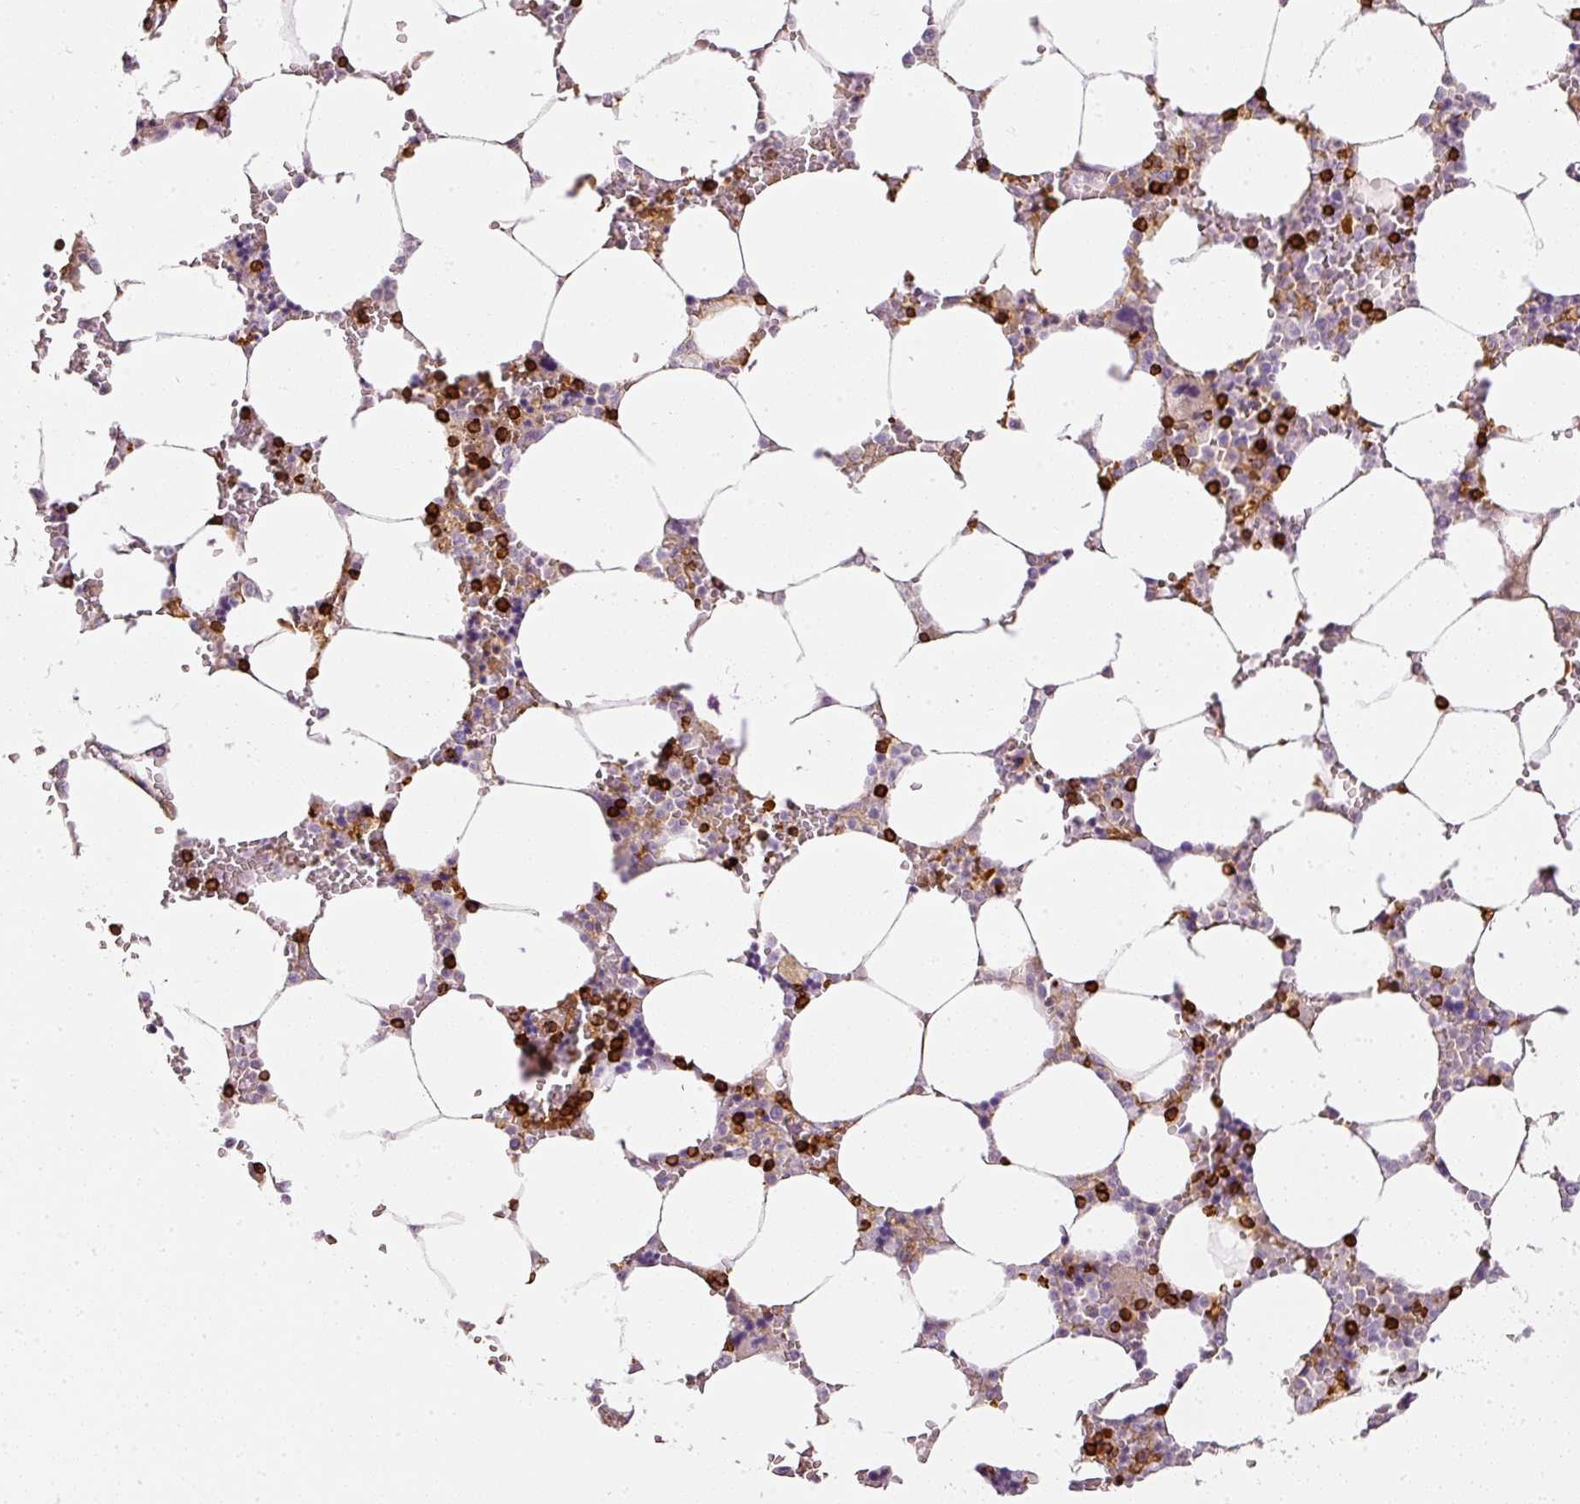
{"staining": {"intensity": "strong", "quantity": "25%-75%", "location": "cytoplasmic/membranous"}, "tissue": "bone marrow", "cell_type": "Hematopoietic cells", "image_type": "normal", "snomed": [{"axis": "morphology", "description": "Normal tissue, NOS"}, {"axis": "topography", "description": "Bone marrow"}], "caption": "About 25%-75% of hematopoietic cells in benign human bone marrow exhibit strong cytoplasmic/membranous protein staining as visualized by brown immunohistochemical staining.", "gene": "EVL", "patient": {"sex": "male", "age": 64}}